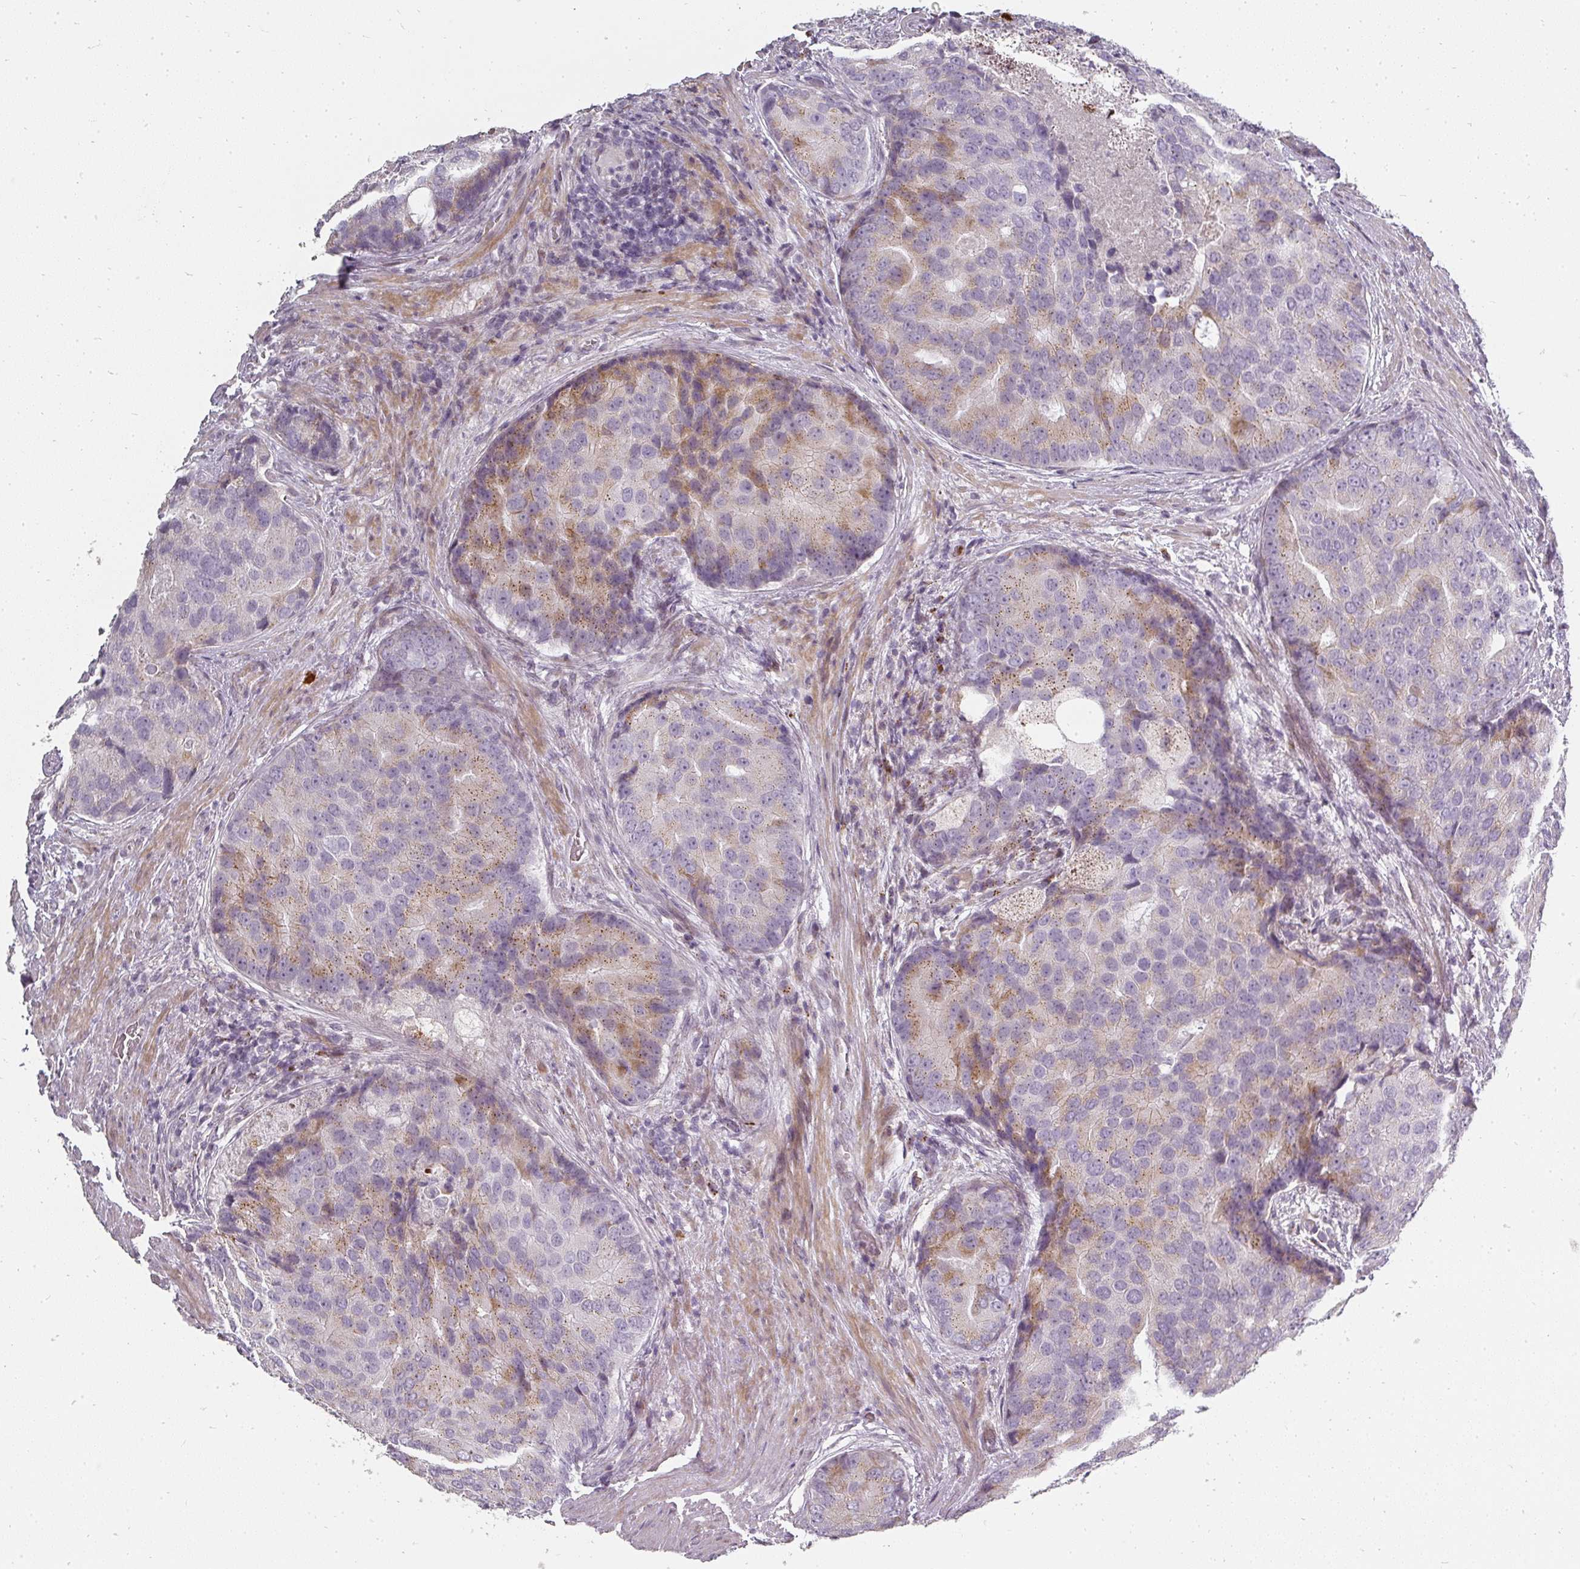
{"staining": {"intensity": "moderate", "quantity": "<25%", "location": "cytoplasmic/membranous"}, "tissue": "prostate cancer", "cell_type": "Tumor cells", "image_type": "cancer", "snomed": [{"axis": "morphology", "description": "Adenocarcinoma, High grade"}, {"axis": "topography", "description": "Prostate"}], "caption": "High-power microscopy captured an IHC histopathology image of prostate cancer, revealing moderate cytoplasmic/membranous staining in about <25% of tumor cells.", "gene": "BIK", "patient": {"sex": "male", "age": 62}}